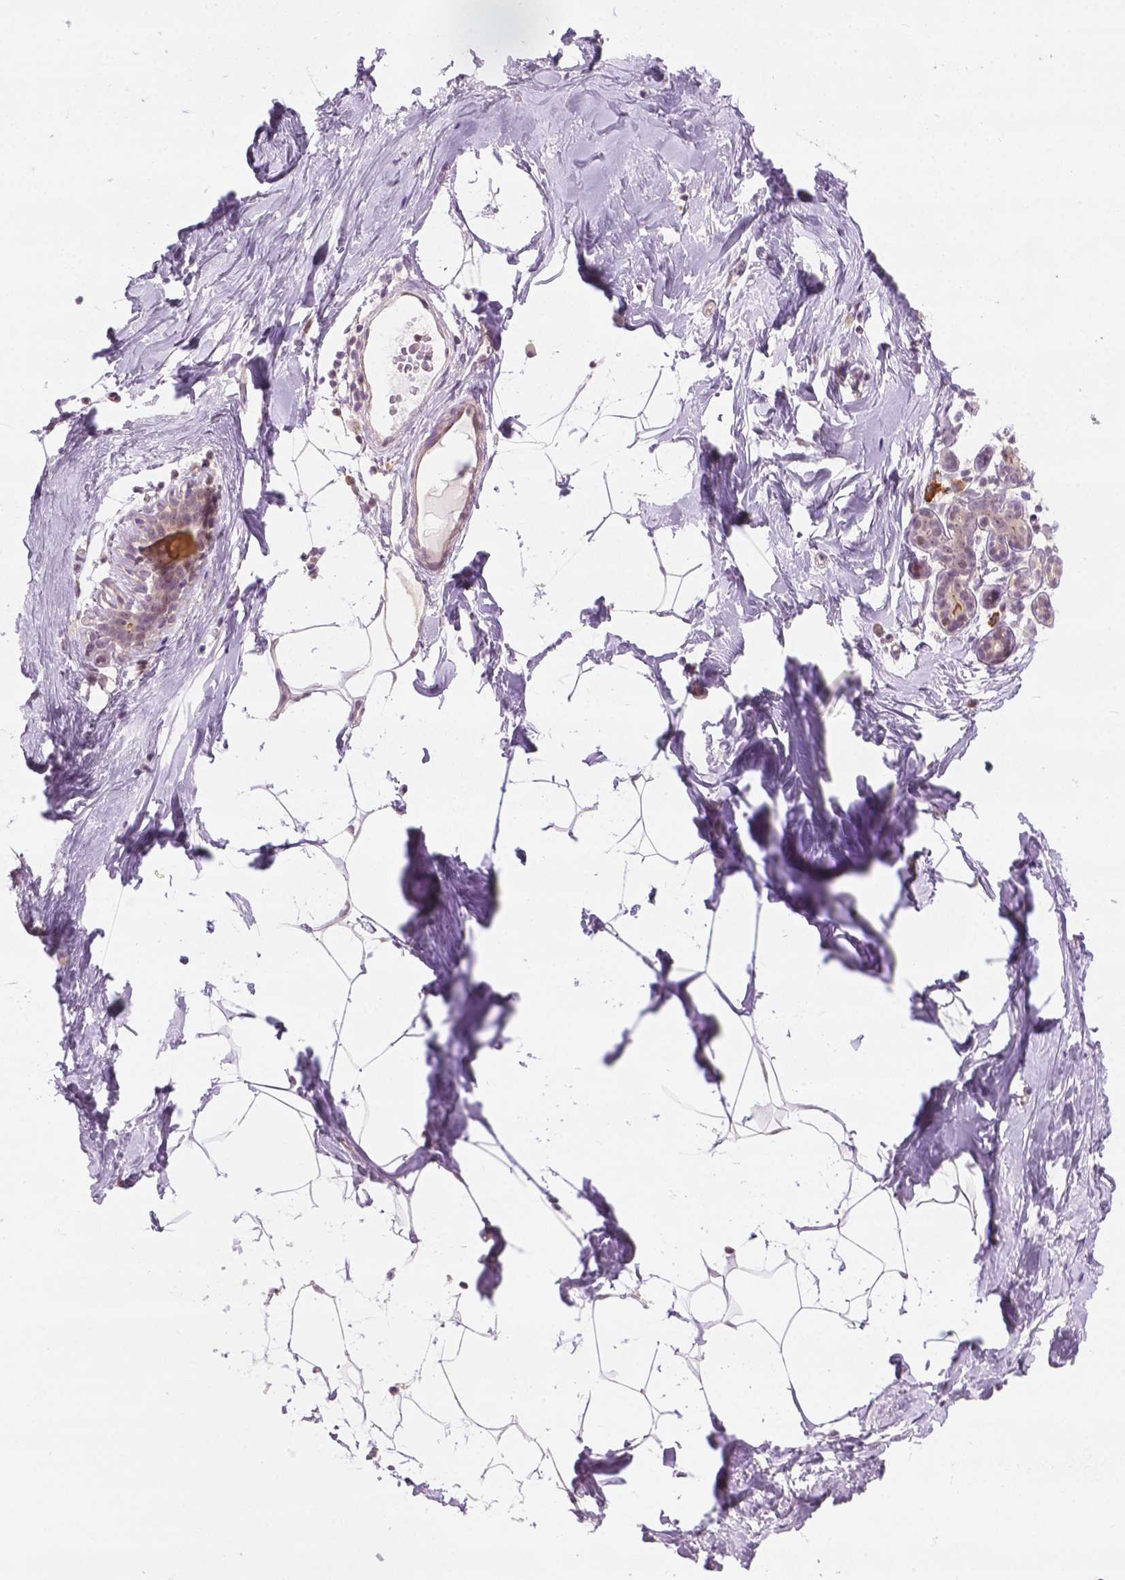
{"staining": {"intensity": "weak", "quantity": "<25%", "location": "cytoplasmic/membranous"}, "tissue": "breast", "cell_type": "Adipocytes", "image_type": "normal", "snomed": [{"axis": "morphology", "description": "Normal tissue, NOS"}, {"axis": "topography", "description": "Breast"}], "caption": "IHC photomicrograph of normal human breast stained for a protein (brown), which shows no expression in adipocytes. (Stains: DAB immunohistochemistry with hematoxylin counter stain, Microscopy: brightfield microscopy at high magnification).", "gene": "DENND4A", "patient": {"sex": "female", "age": 32}}